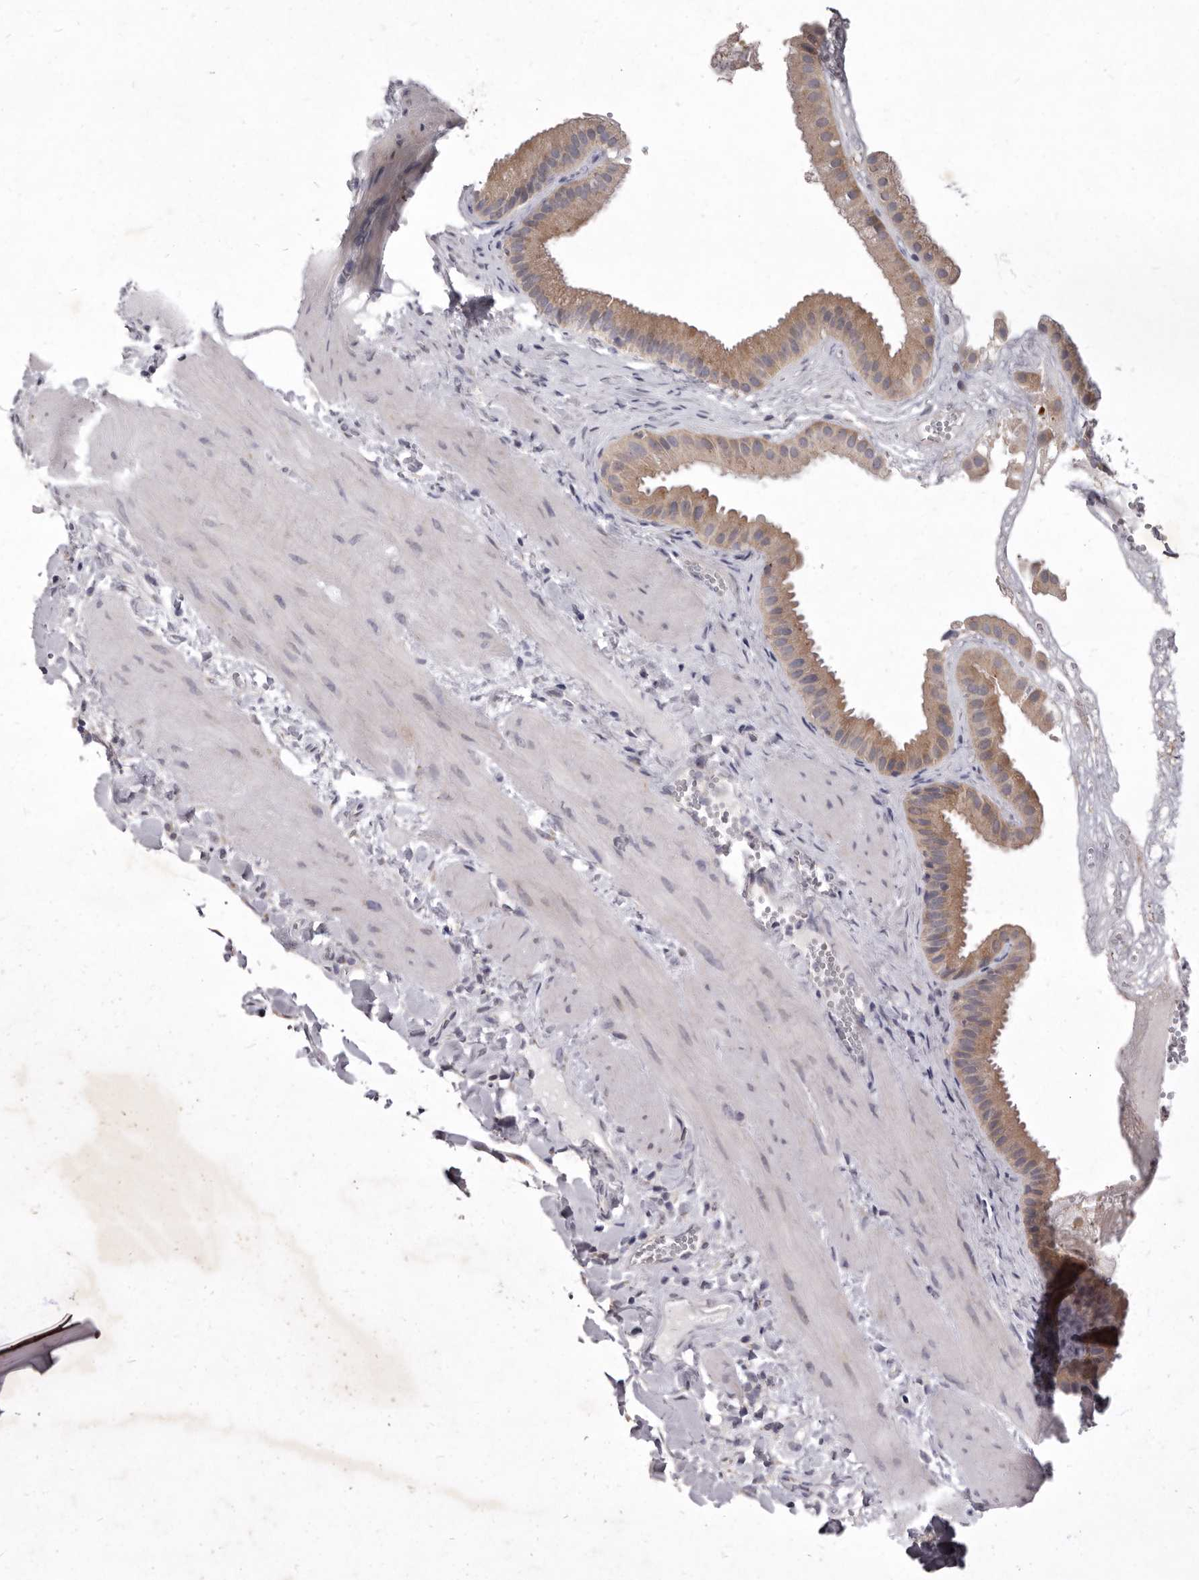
{"staining": {"intensity": "moderate", "quantity": ">75%", "location": "cytoplasmic/membranous"}, "tissue": "gallbladder", "cell_type": "Glandular cells", "image_type": "normal", "snomed": [{"axis": "morphology", "description": "Normal tissue, NOS"}, {"axis": "topography", "description": "Gallbladder"}], "caption": "Human gallbladder stained for a protein (brown) shows moderate cytoplasmic/membranous positive positivity in about >75% of glandular cells.", "gene": "P2RX6", "patient": {"sex": "male", "age": 55}}